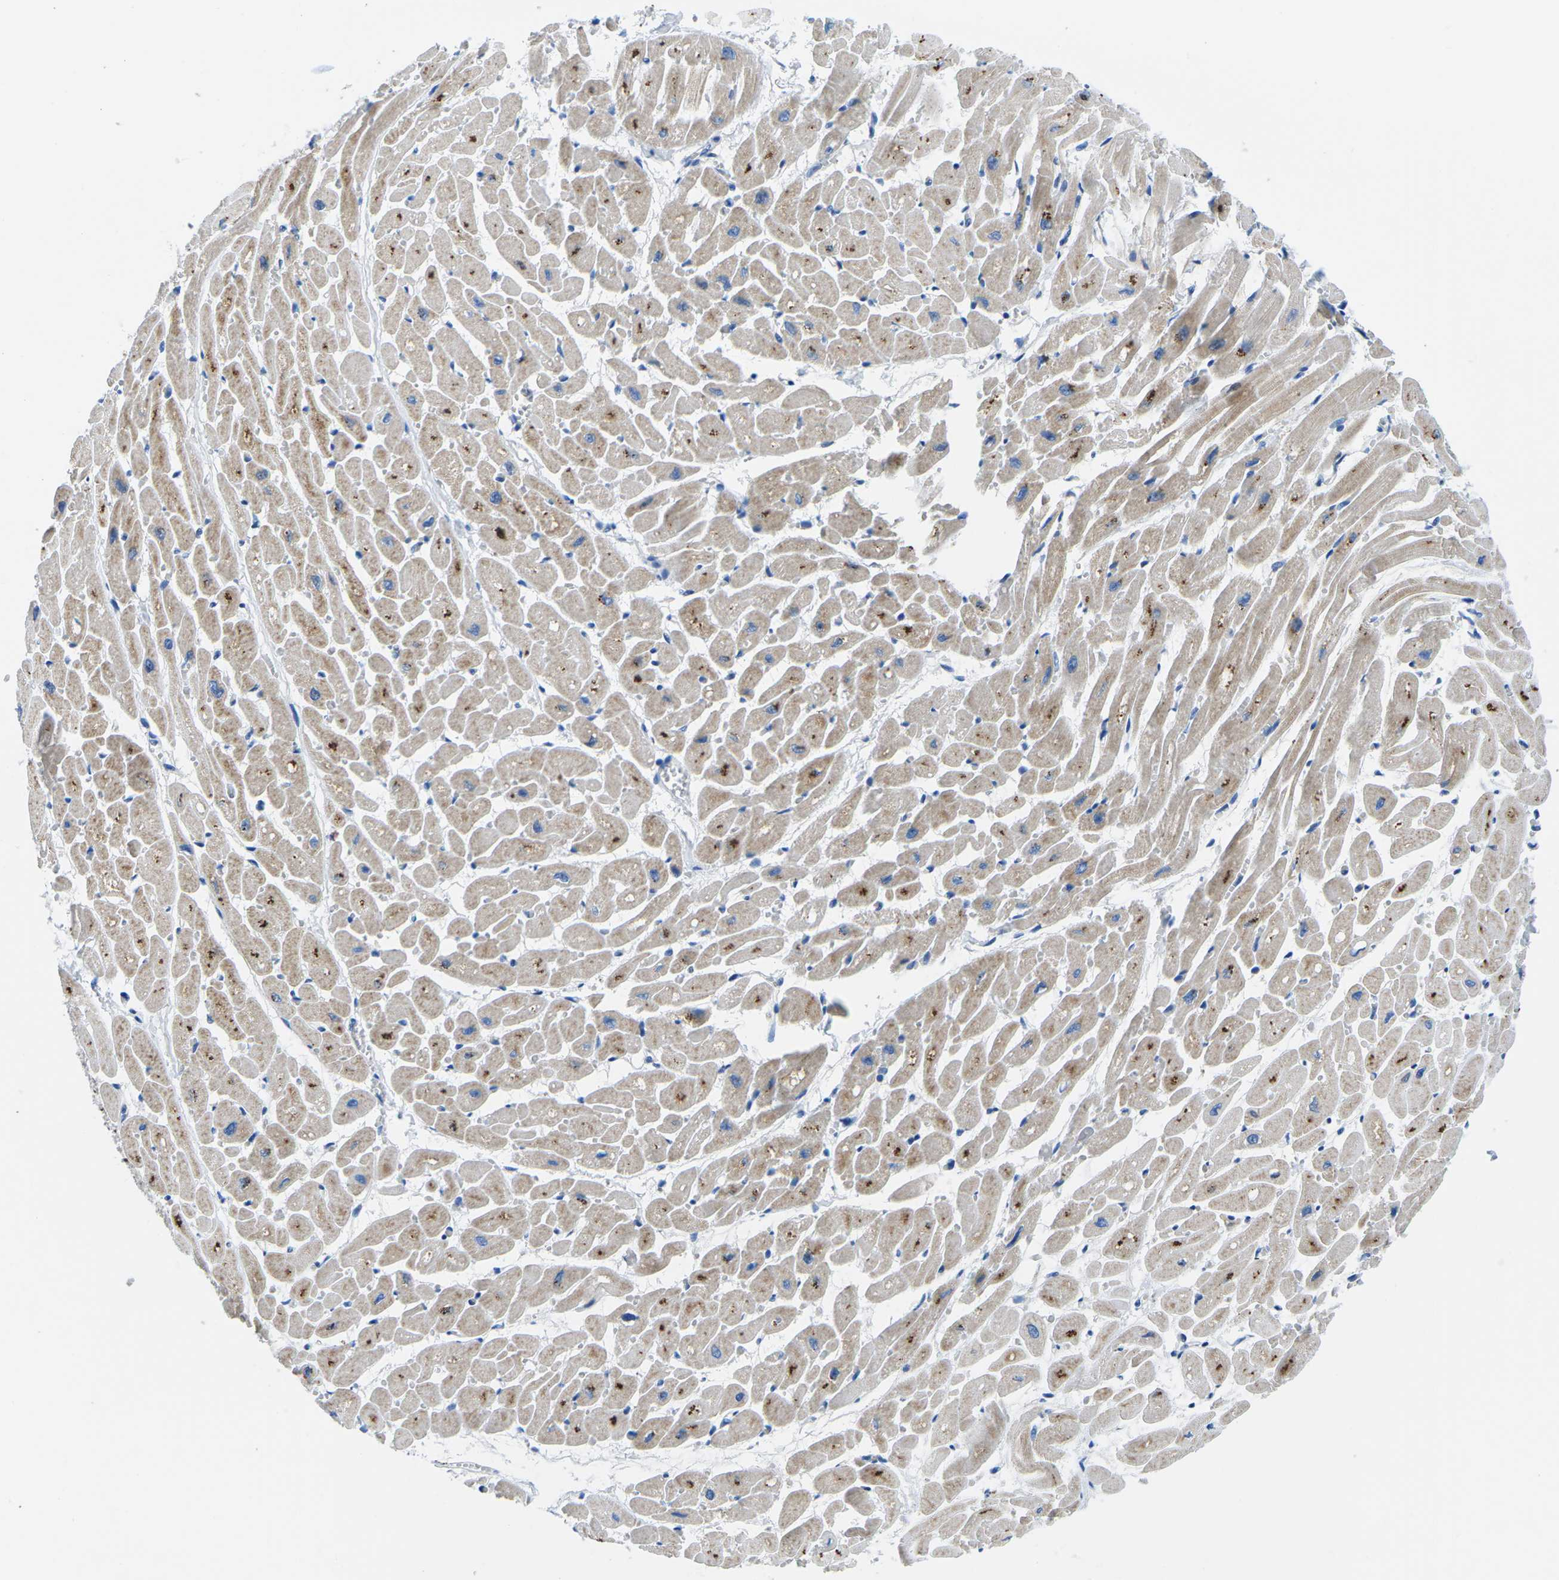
{"staining": {"intensity": "weak", "quantity": "25%-75%", "location": "cytoplasmic/membranous"}, "tissue": "heart muscle", "cell_type": "Cardiomyocytes", "image_type": "normal", "snomed": [{"axis": "morphology", "description": "Normal tissue, NOS"}, {"axis": "topography", "description": "Heart"}], "caption": "Immunohistochemical staining of benign human heart muscle shows 25%-75% levels of weak cytoplasmic/membranous protein positivity in about 25%-75% of cardiomyocytes.", "gene": "TM6SF1", "patient": {"sex": "male", "age": 45}}